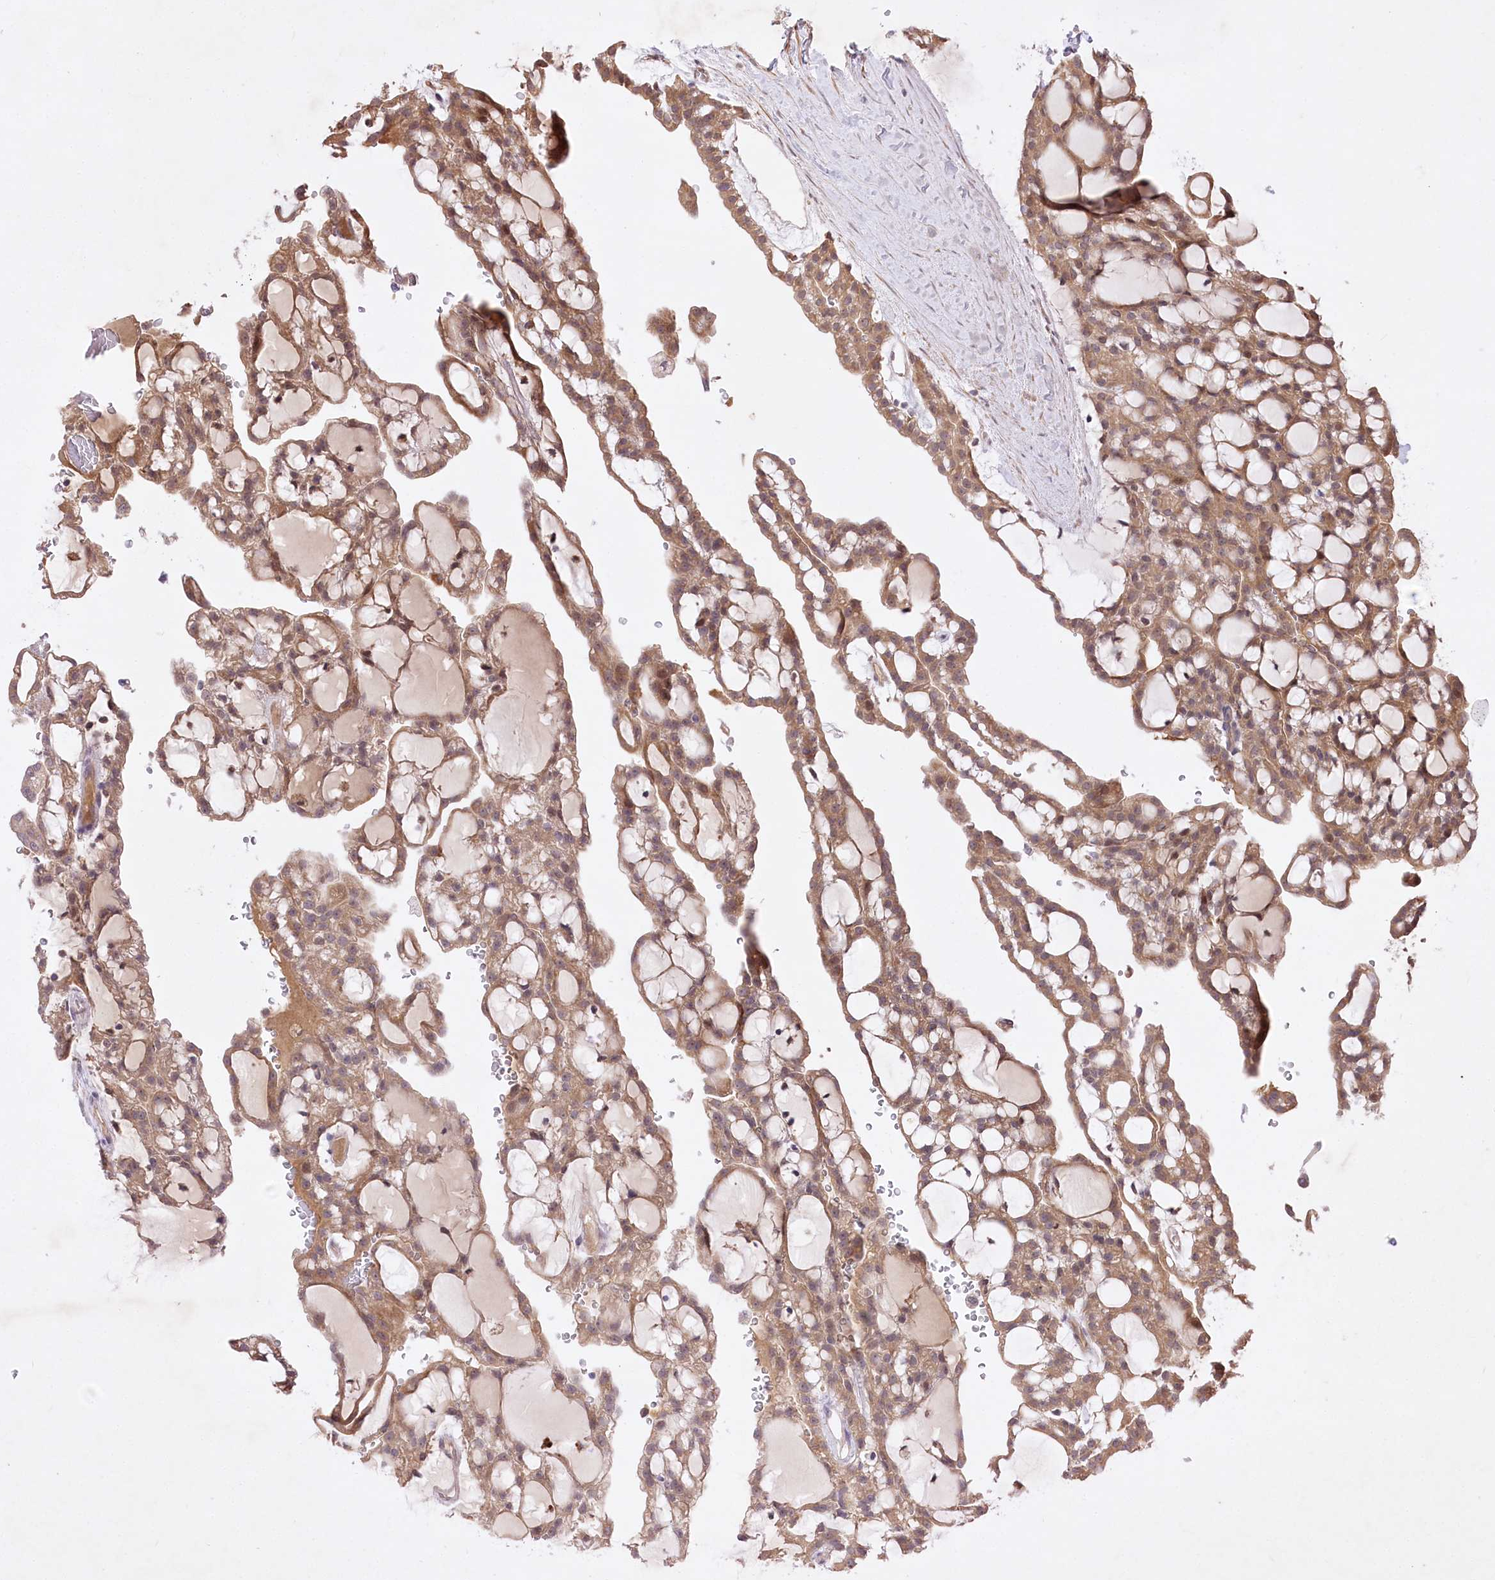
{"staining": {"intensity": "moderate", "quantity": ">75%", "location": "cytoplasmic/membranous"}, "tissue": "renal cancer", "cell_type": "Tumor cells", "image_type": "cancer", "snomed": [{"axis": "morphology", "description": "Adenocarcinoma, NOS"}, {"axis": "topography", "description": "Kidney"}], "caption": "This histopathology image reveals immunohistochemistry staining of renal adenocarcinoma, with medium moderate cytoplasmic/membranous expression in about >75% of tumor cells.", "gene": "HELT", "patient": {"sex": "male", "age": 63}}